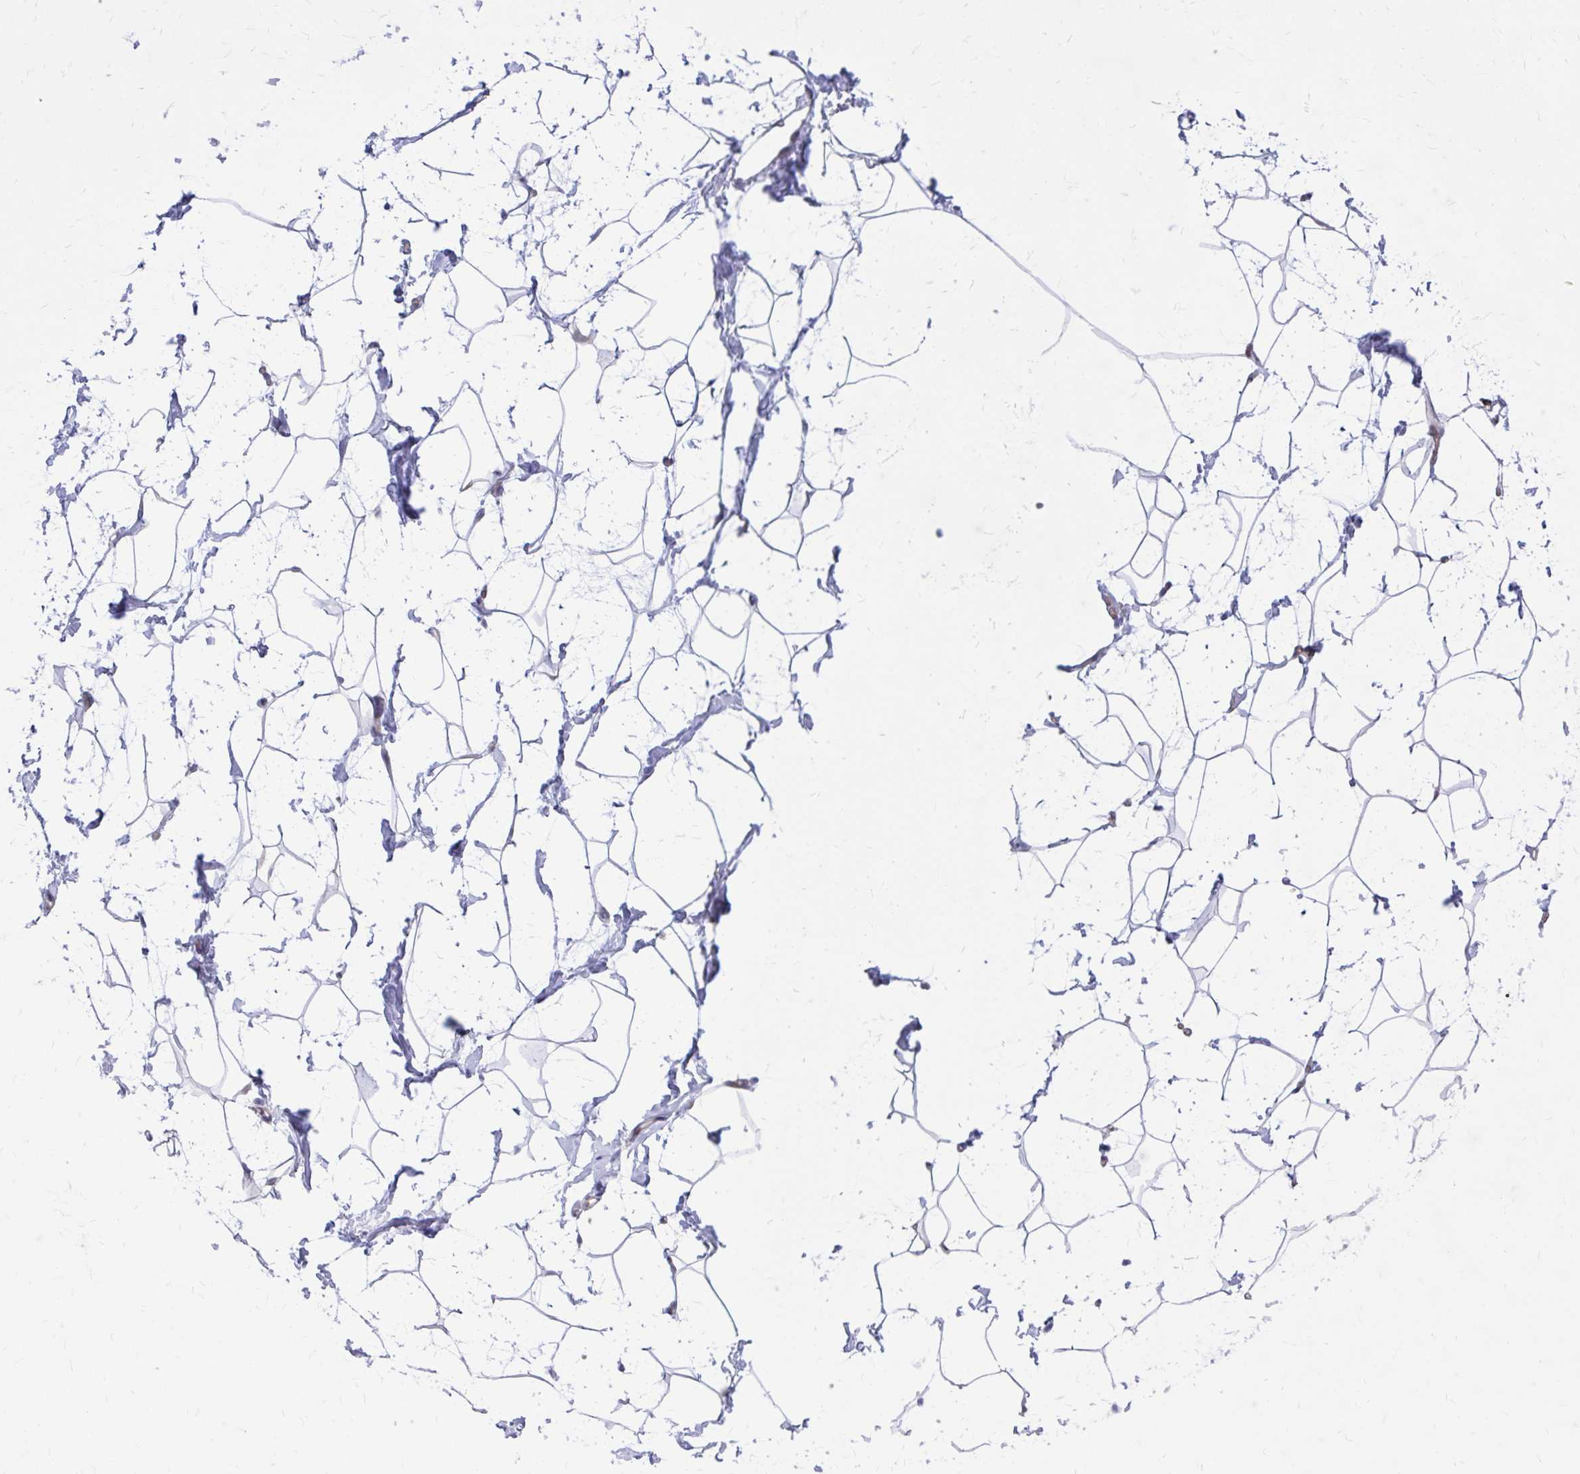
{"staining": {"intensity": "negative", "quantity": "none", "location": "none"}, "tissue": "breast", "cell_type": "Adipocytes", "image_type": "normal", "snomed": [{"axis": "morphology", "description": "Normal tissue, NOS"}, {"axis": "topography", "description": "Breast"}], "caption": "A high-resolution image shows IHC staining of unremarkable breast, which reveals no significant positivity in adipocytes. (Immunohistochemistry (ihc), brightfield microscopy, high magnification).", "gene": "ANKRD30B", "patient": {"sex": "female", "age": 32}}